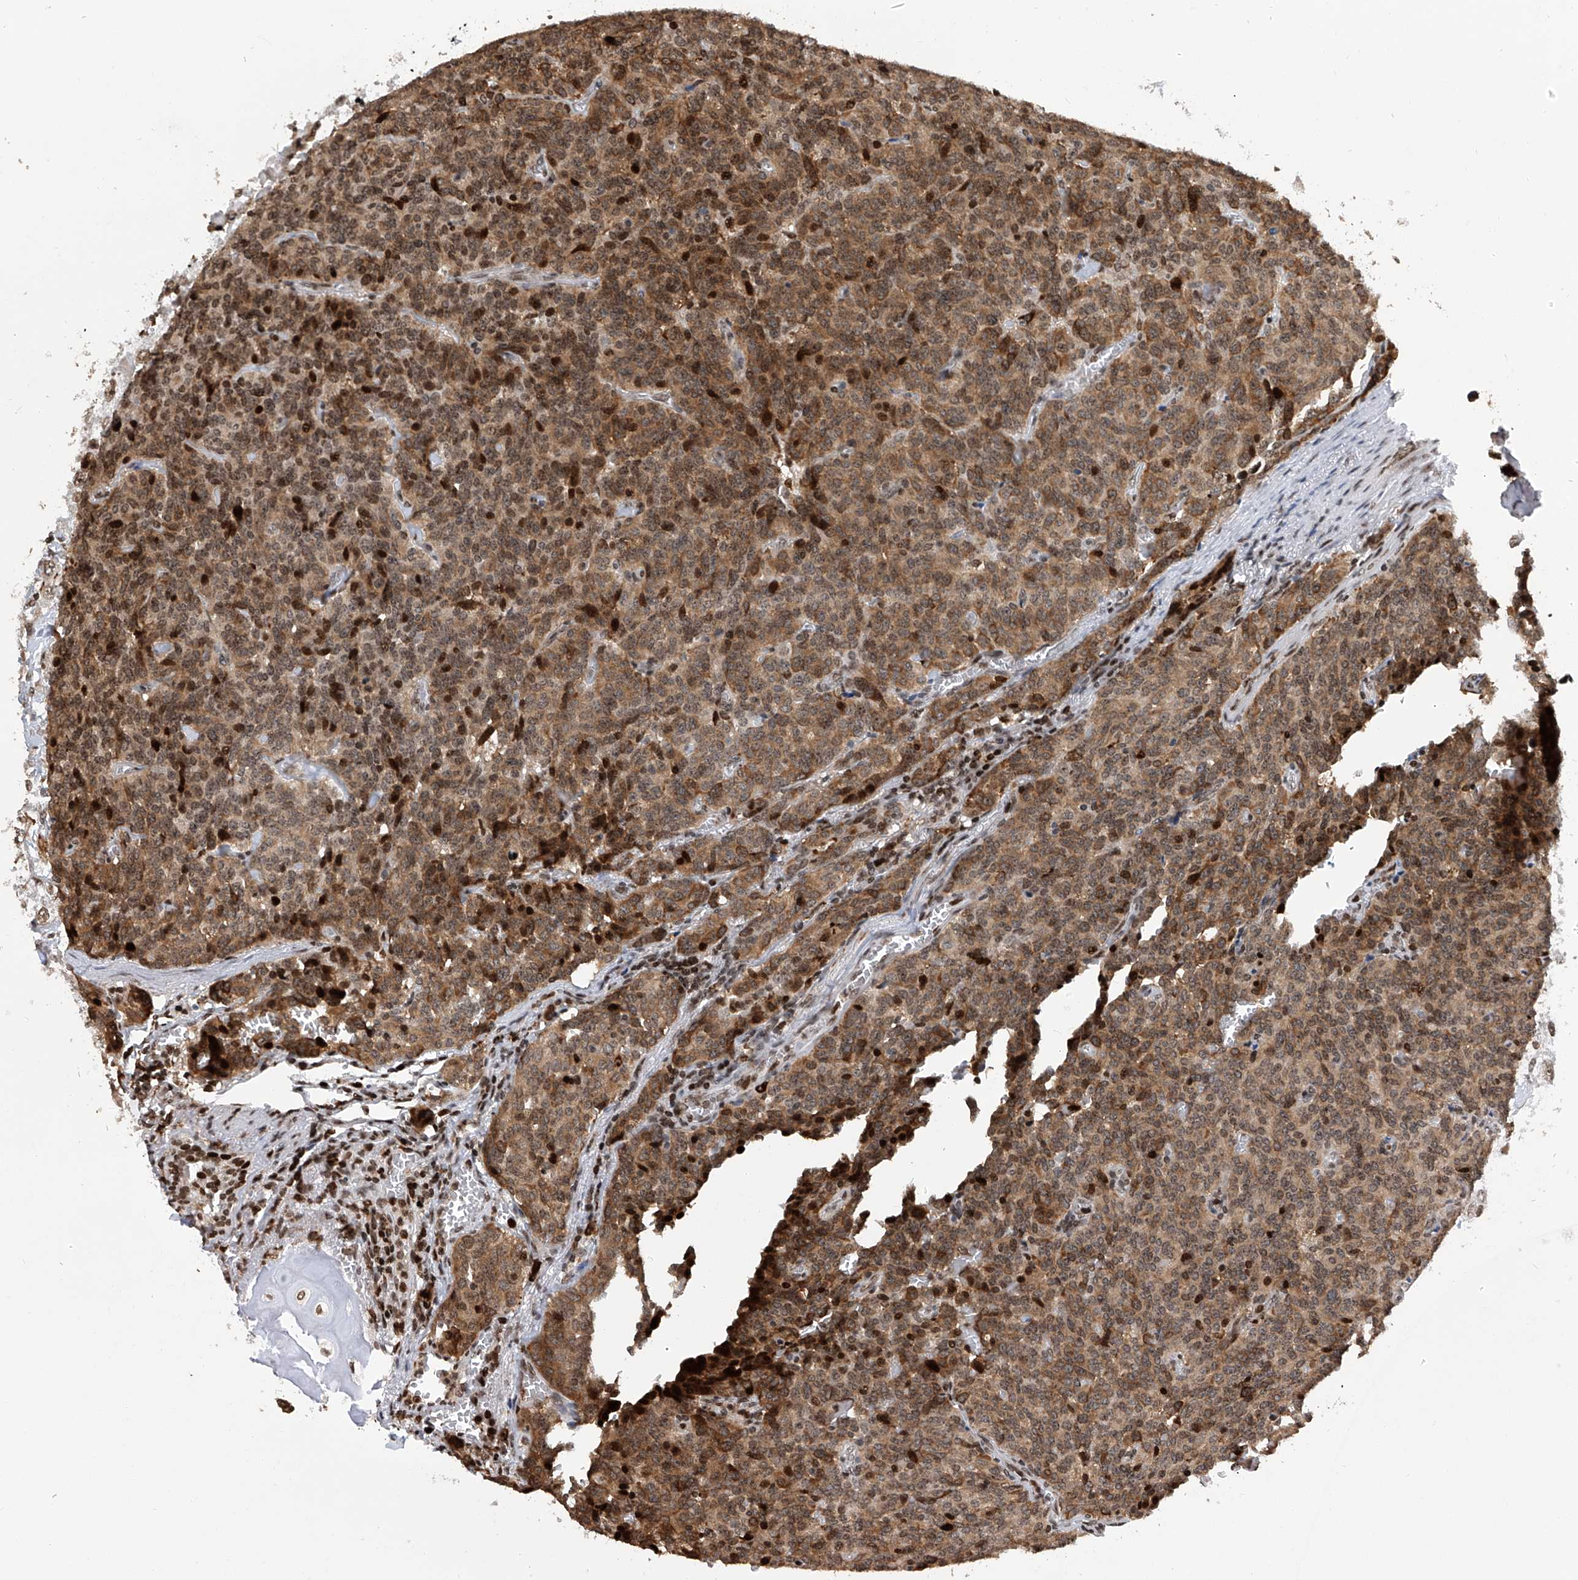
{"staining": {"intensity": "moderate", "quantity": ">75%", "location": "cytoplasmic/membranous,nuclear"}, "tissue": "carcinoid", "cell_type": "Tumor cells", "image_type": "cancer", "snomed": [{"axis": "morphology", "description": "Carcinoid, malignant, NOS"}, {"axis": "topography", "description": "Lung"}], "caption": "Carcinoid stained for a protein displays moderate cytoplasmic/membranous and nuclear positivity in tumor cells. The staining was performed using DAB (3,3'-diaminobenzidine) to visualize the protein expression in brown, while the nuclei were stained in blue with hematoxylin (Magnification: 20x).", "gene": "PAK1IP1", "patient": {"sex": "female", "age": 46}}